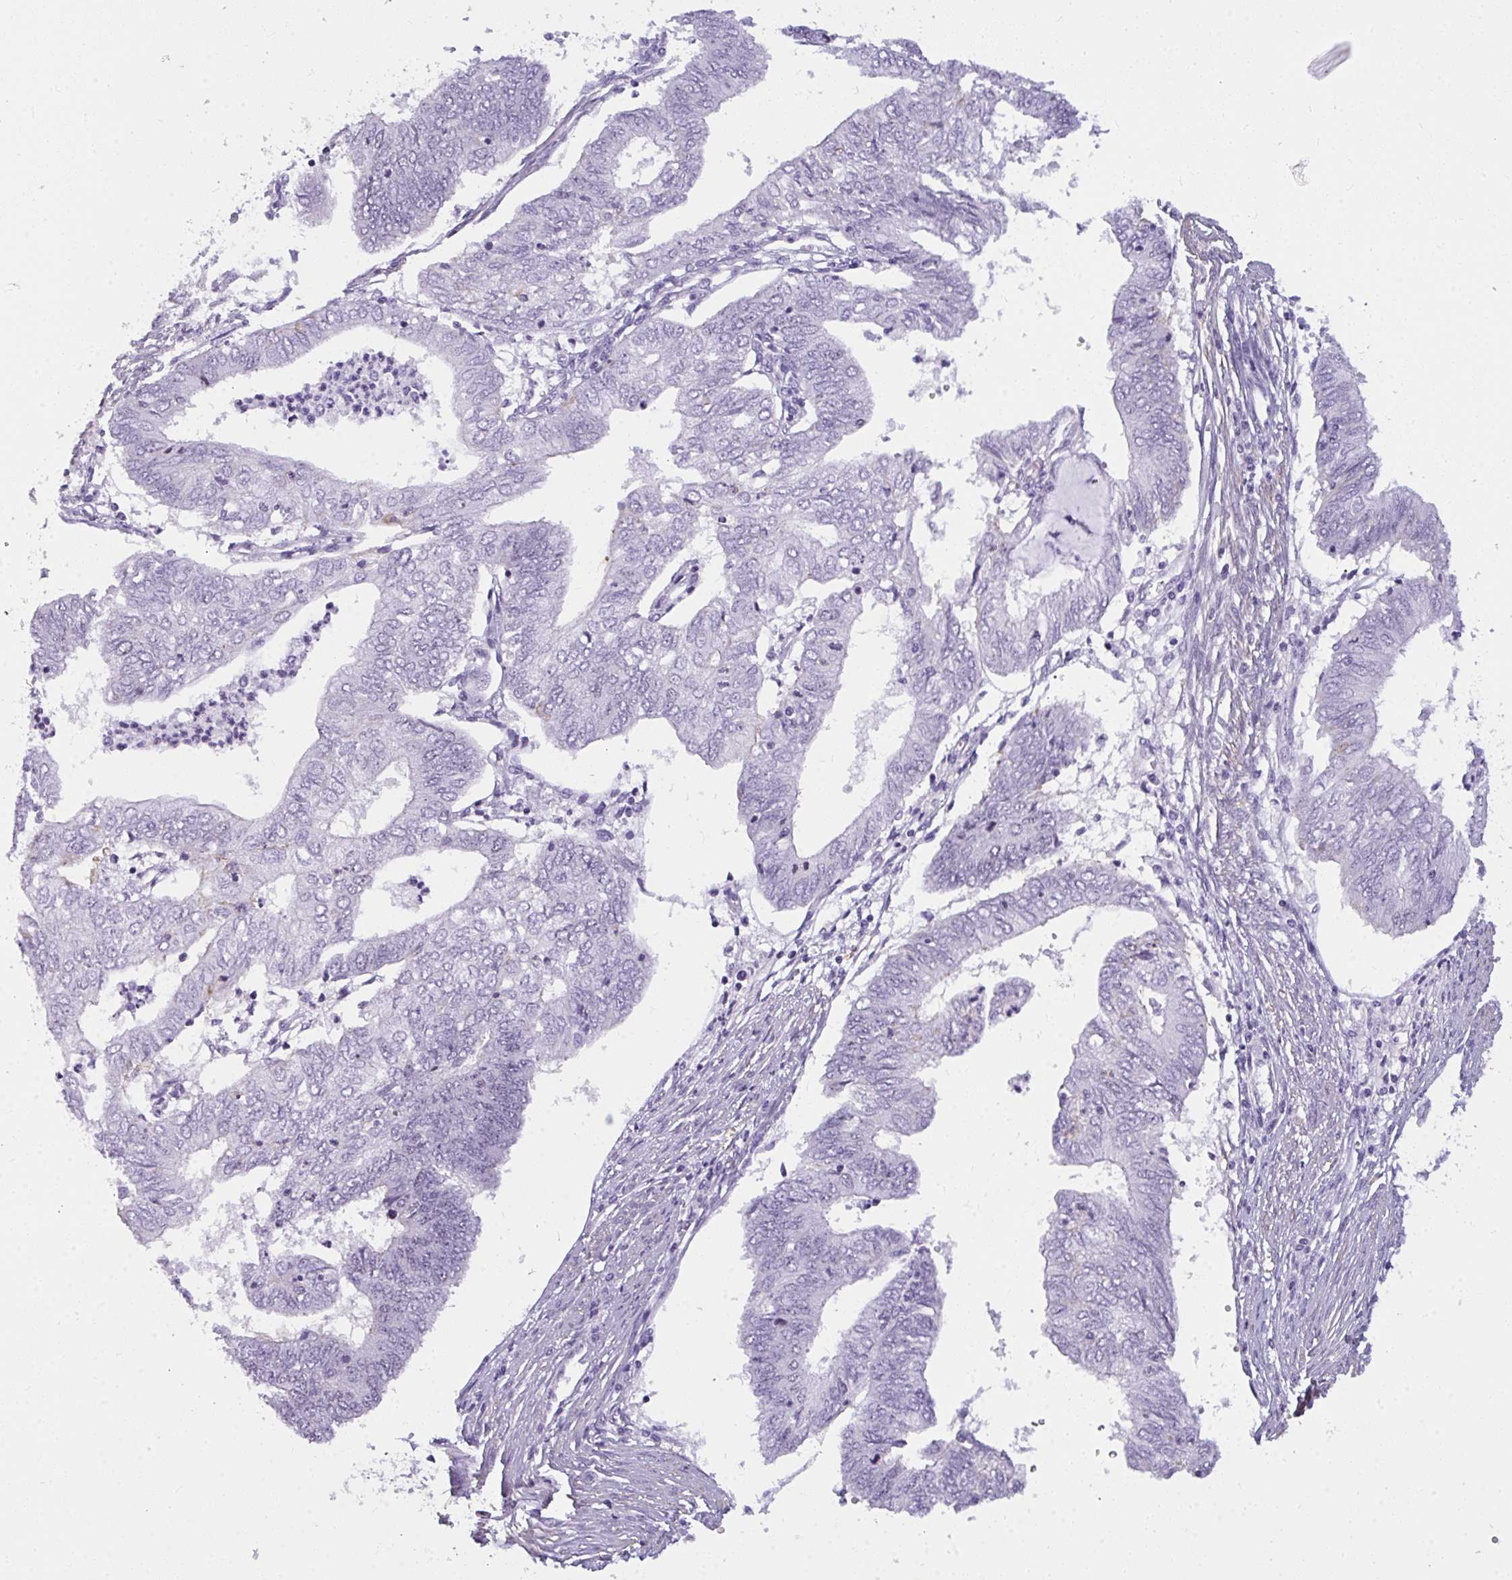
{"staining": {"intensity": "negative", "quantity": "none", "location": "none"}, "tissue": "endometrial cancer", "cell_type": "Tumor cells", "image_type": "cancer", "snomed": [{"axis": "morphology", "description": "Adenocarcinoma, NOS"}, {"axis": "topography", "description": "Endometrium"}], "caption": "Protein analysis of endometrial cancer demonstrates no significant positivity in tumor cells.", "gene": "SUZ12", "patient": {"sex": "female", "age": 68}}